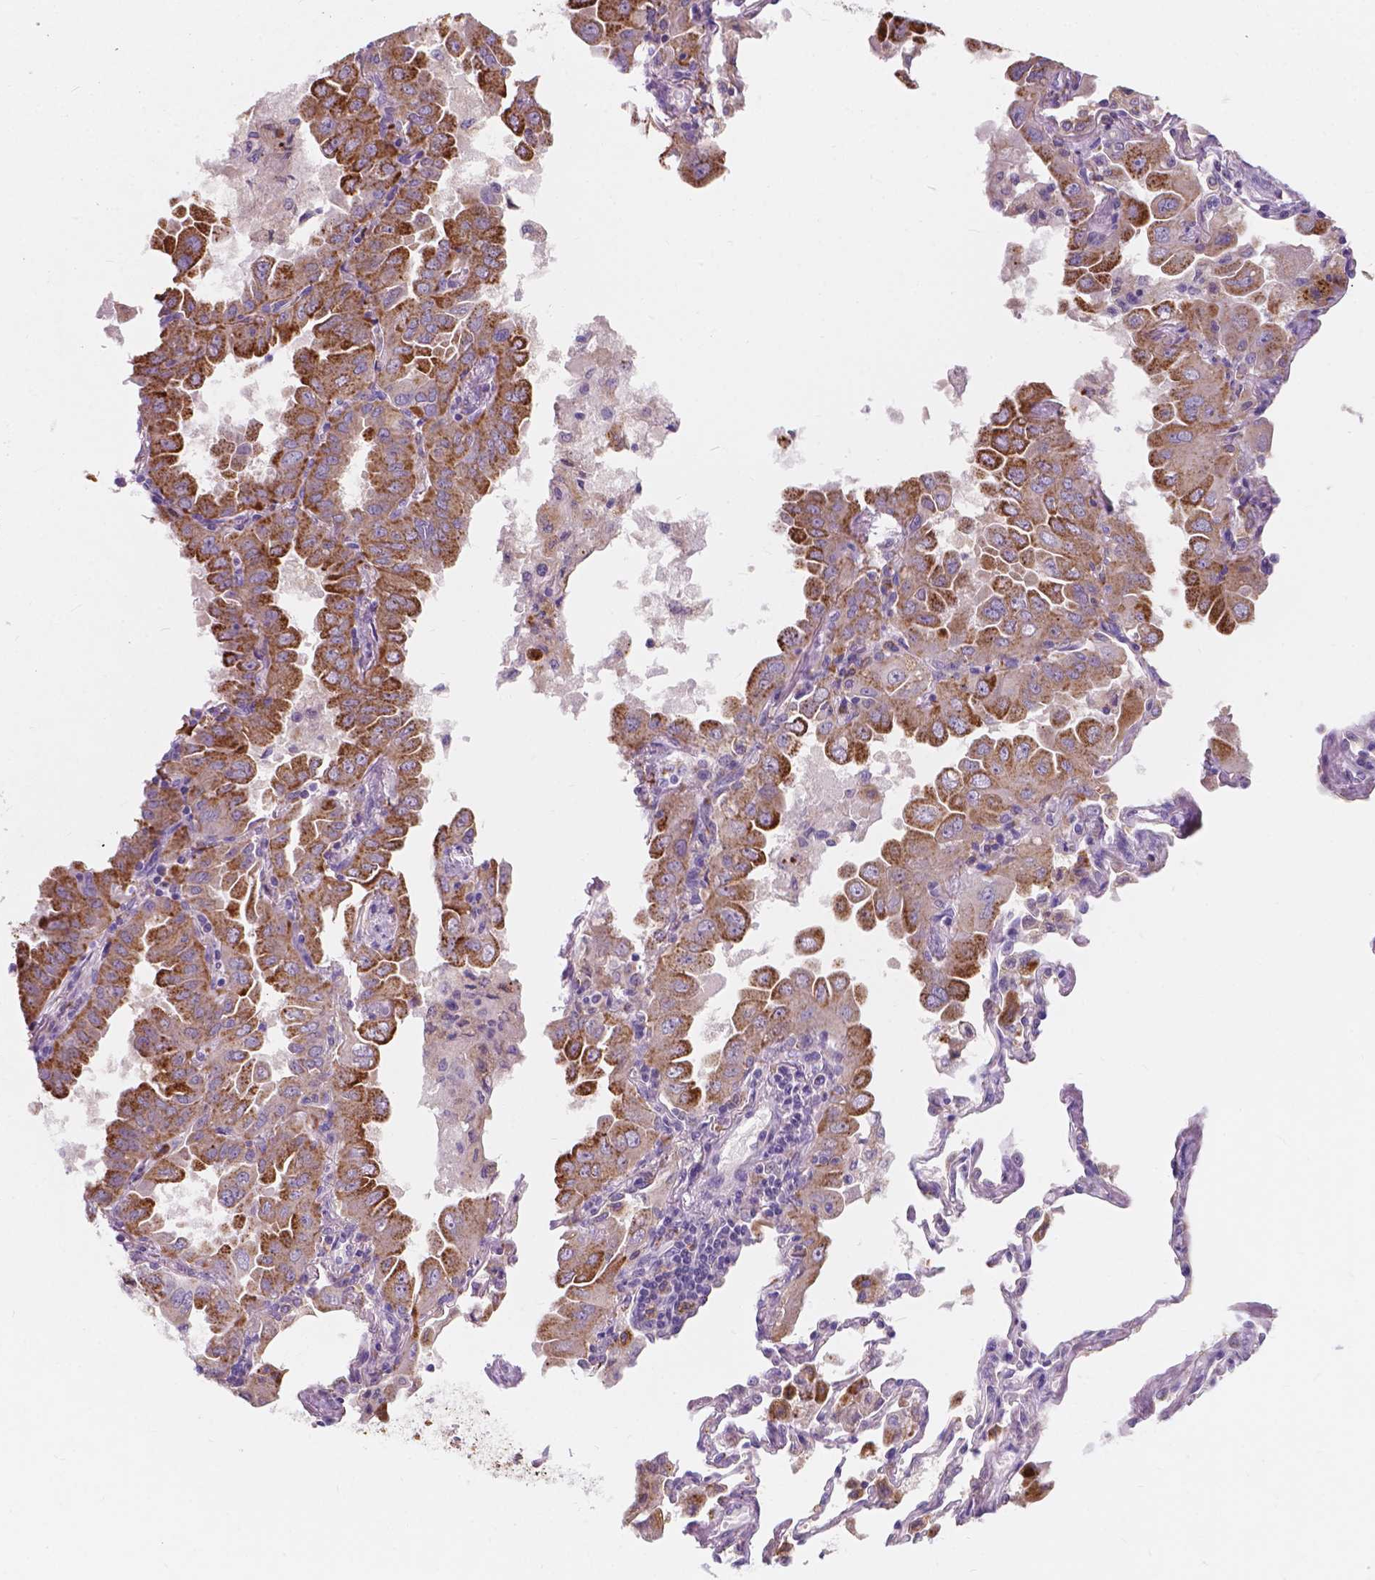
{"staining": {"intensity": "strong", "quantity": ">75%", "location": "cytoplasmic/membranous"}, "tissue": "lung cancer", "cell_type": "Tumor cells", "image_type": "cancer", "snomed": [{"axis": "morphology", "description": "Adenocarcinoma, NOS"}, {"axis": "topography", "description": "Lung"}], "caption": "This image demonstrates immunohistochemistry (IHC) staining of human lung adenocarcinoma, with high strong cytoplasmic/membranous positivity in about >75% of tumor cells.", "gene": "IREB2", "patient": {"sex": "male", "age": 64}}